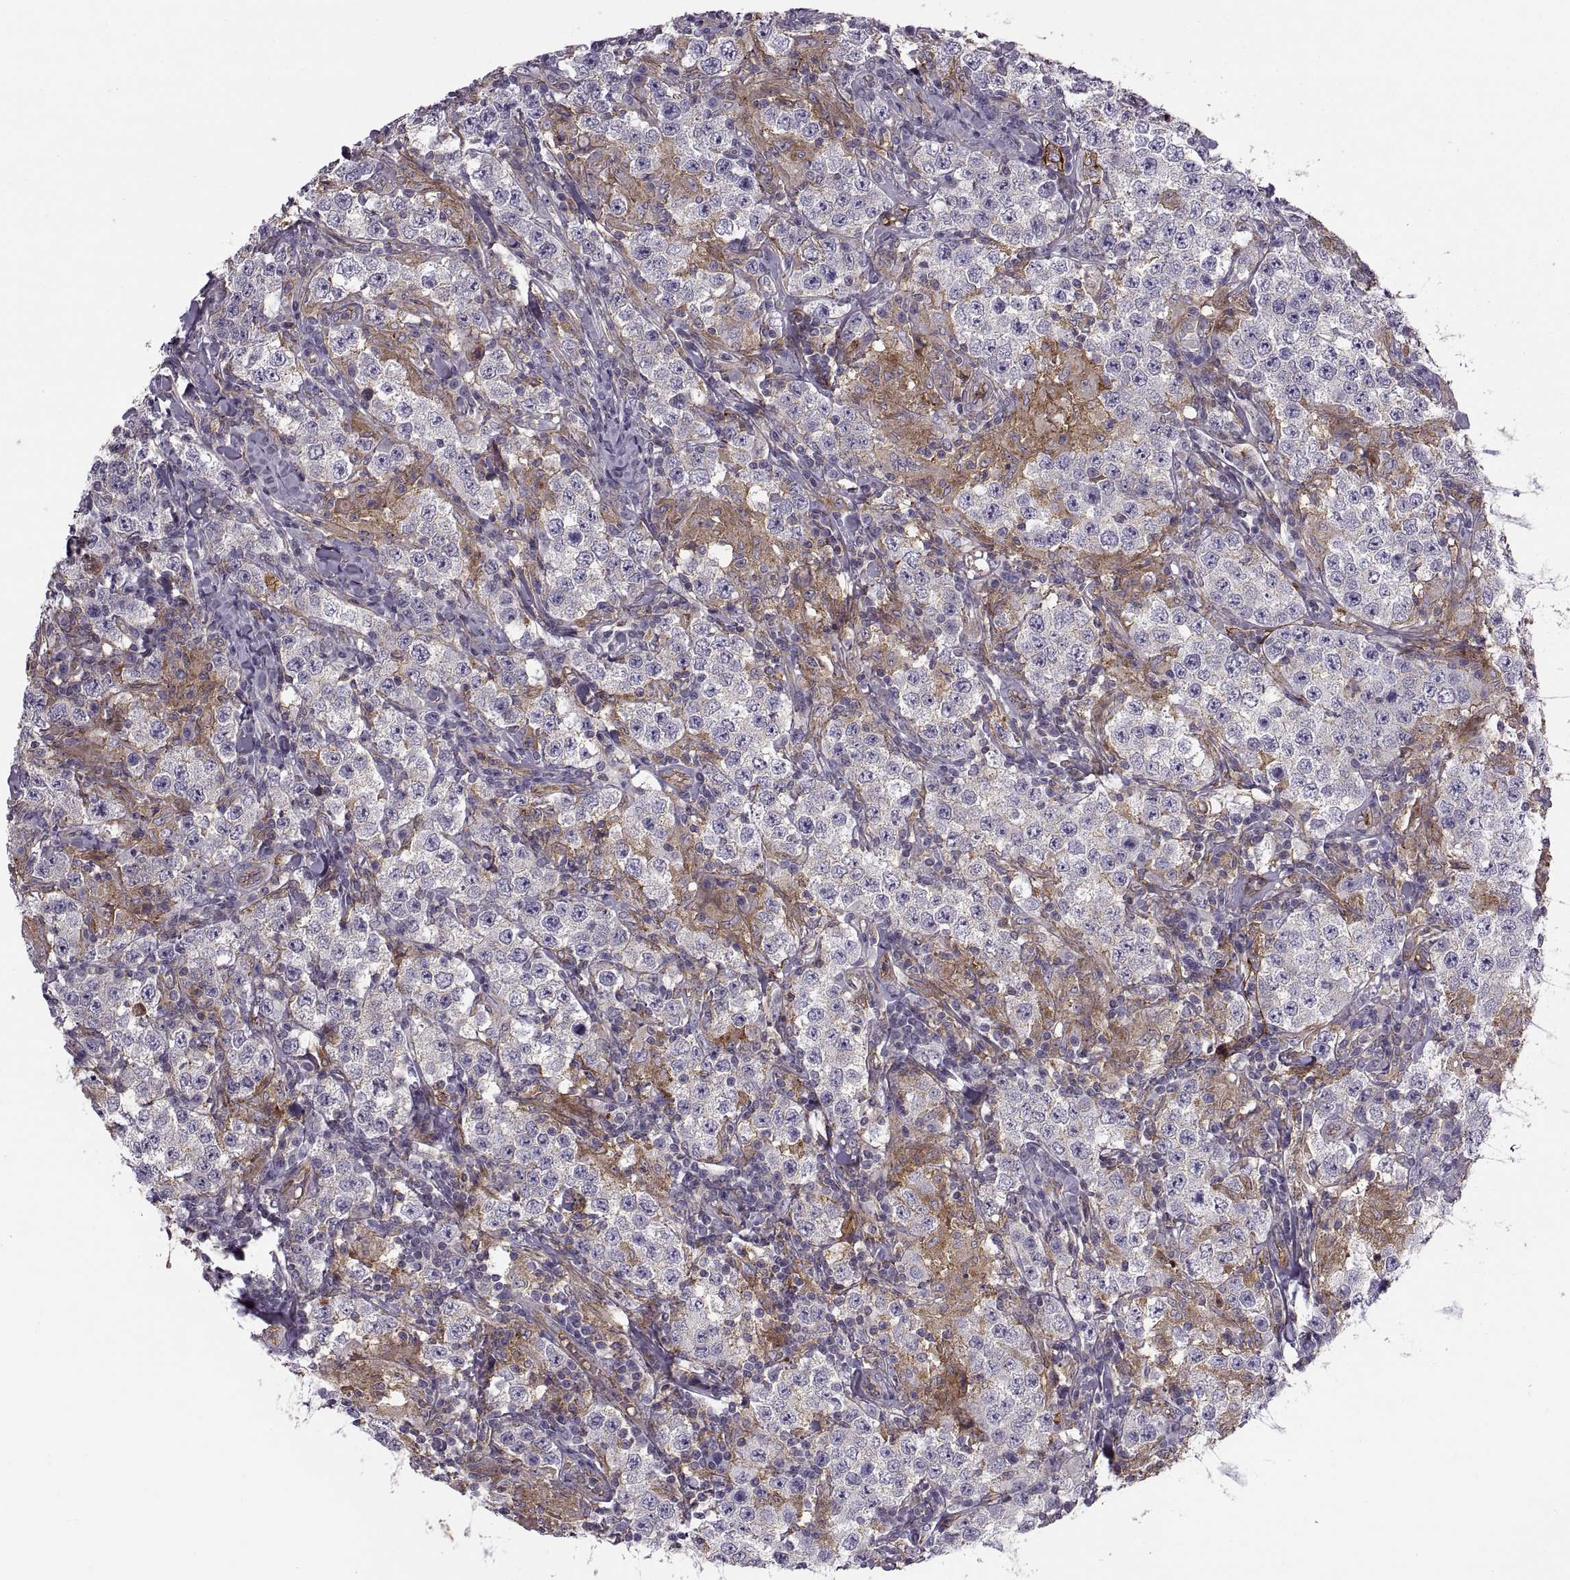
{"staining": {"intensity": "negative", "quantity": "none", "location": "none"}, "tissue": "testis cancer", "cell_type": "Tumor cells", "image_type": "cancer", "snomed": [{"axis": "morphology", "description": "Seminoma, NOS"}, {"axis": "morphology", "description": "Carcinoma, Embryonal, NOS"}, {"axis": "topography", "description": "Testis"}], "caption": "IHC histopathology image of human testis embryonal carcinoma stained for a protein (brown), which reveals no expression in tumor cells.", "gene": "RALB", "patient": {"sex": "male", "age": 41}}